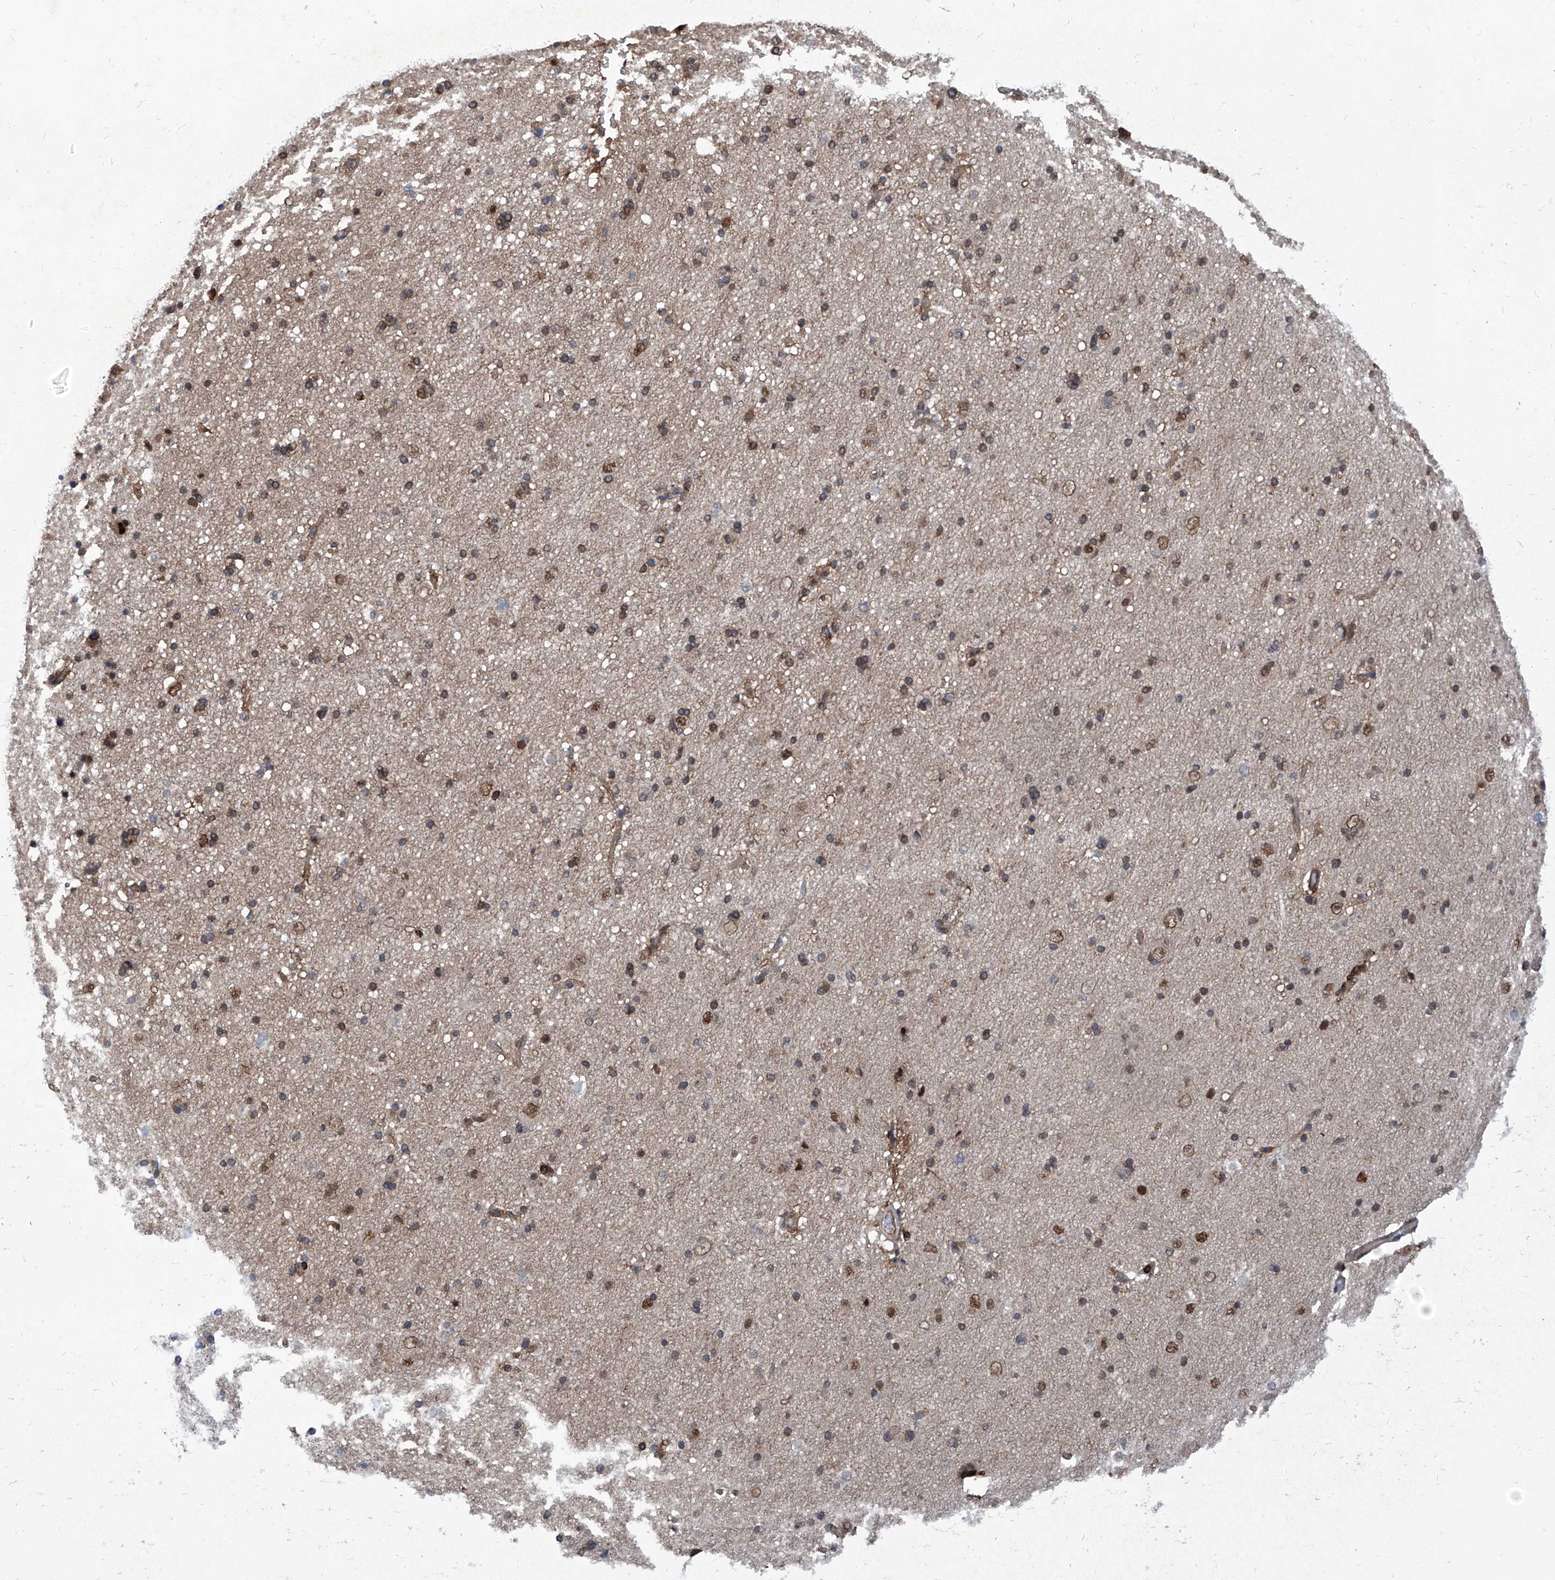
{"staining": {"intensity": "moderate", "quantity": ">75%", "location": "cytoplasmic/membranous"}, "tissue": "cerebral cortex", "cell_type": "Endothelial cells", "image_type": "normal", "snomed": [{"axis": "morphology", "description": "Normal tissue, NOS"}, {"axis": "topography", "description": "Cerebral cortex"}], "caption": "High-power microscopy captured an IHC photomicrograph of benign cerebral cortex, revealing moderate cytoplasmic/membranous staining in approximately >75% of endothelial cells.", "gene": "PSMB1", "patient": {"sex": "male", "age": 34}}